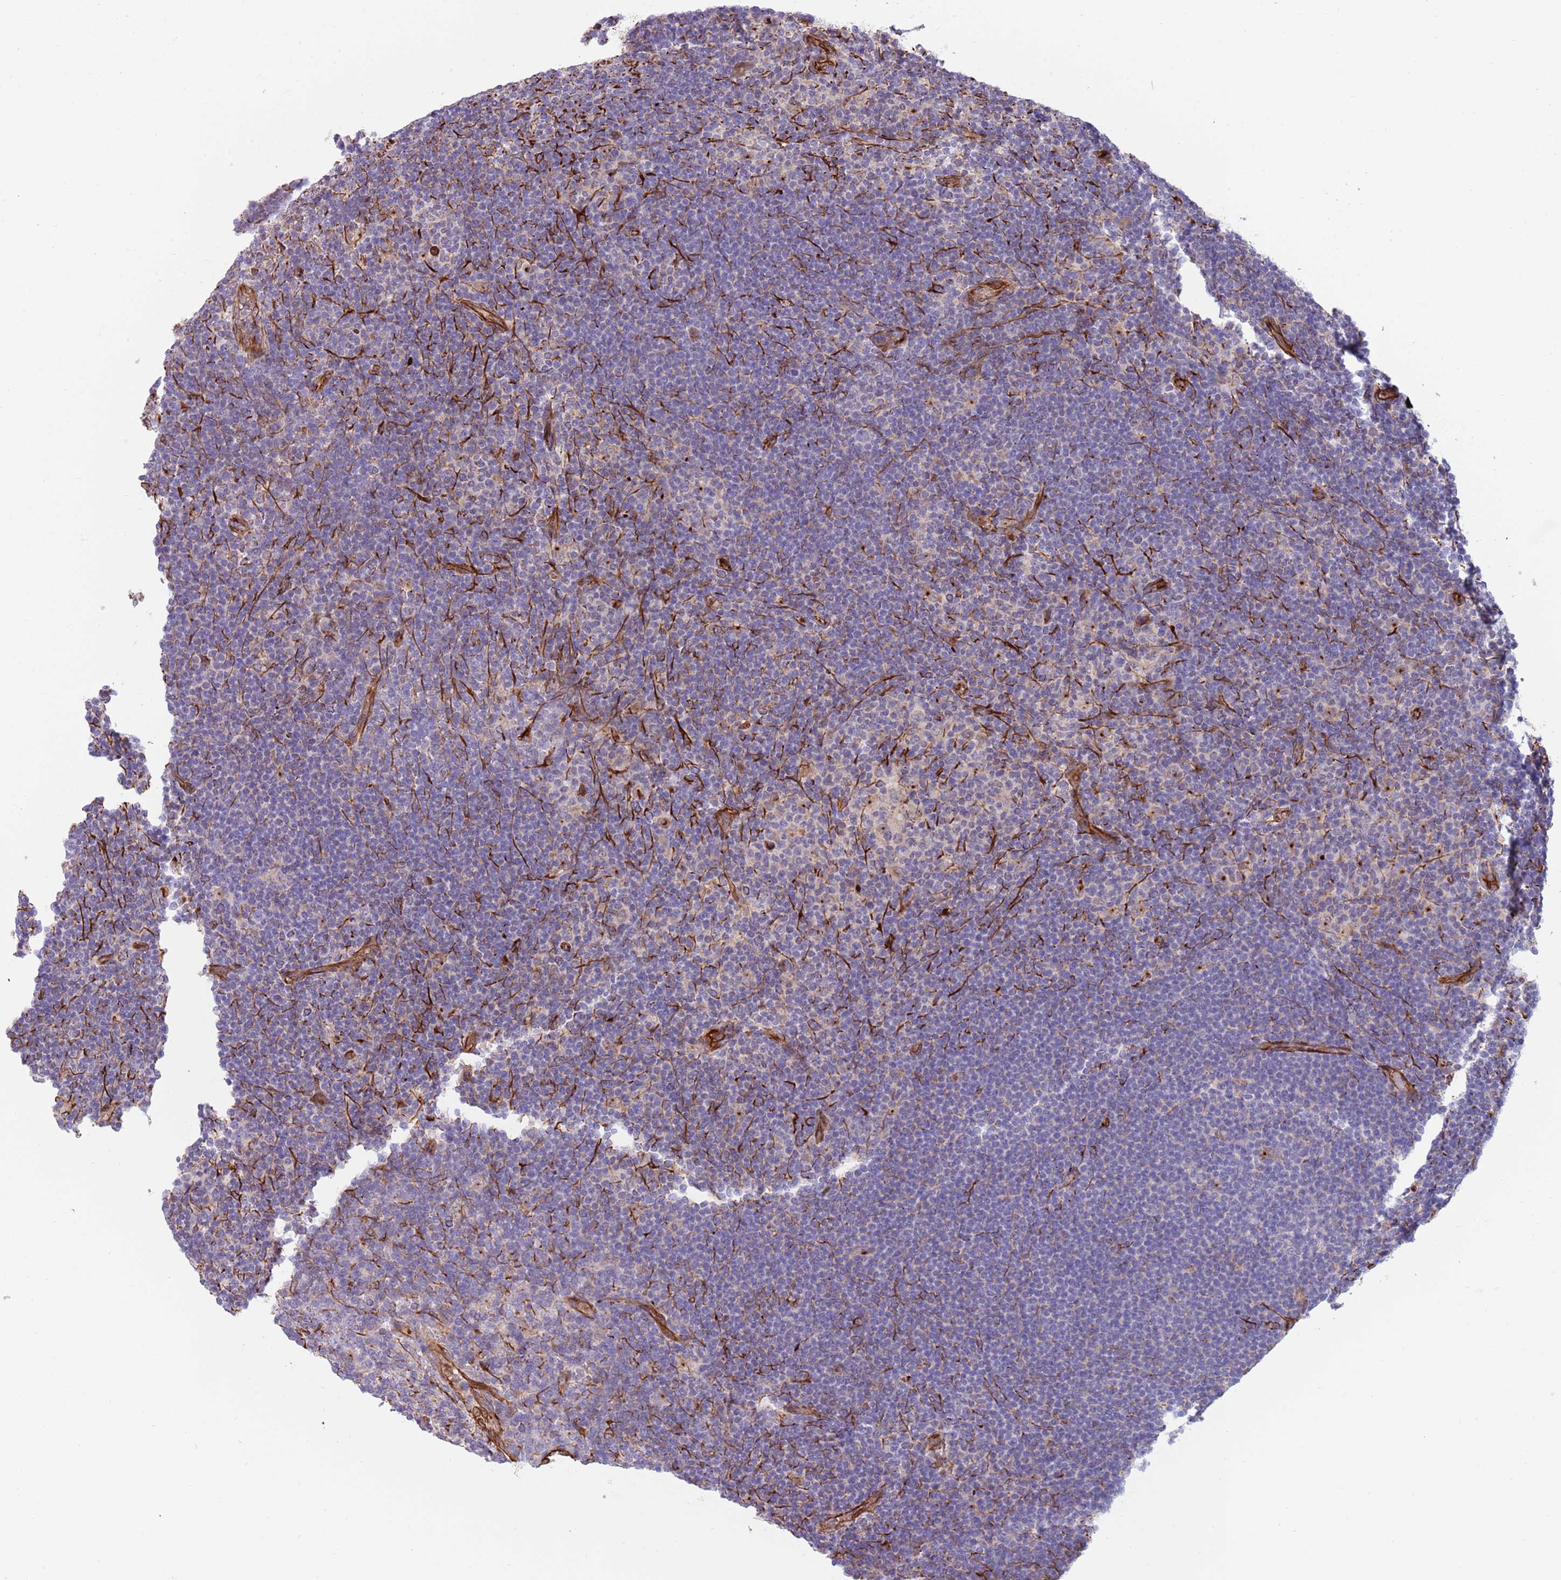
{"staining": {"intensity": "negative", "quantity": "none", "location": "none"}, "tissue": "lymphoma", "cell_type": "Tumor cells", "image_type": "cancer", "snomed": [{"axis": "morphology", "description": "Hodgkin's disease, NOS"}, {"axis": "topography", "description": "Lymph node"}], "caption": "IHC of Hodgkin's disease displays no expression in tumor cells. (DAB (3,3'-diaminobenzidine) immunohistochemistry, high magnification).", "gene": "MOGAT1", "patient": {"sex": "female", "age": 57}}